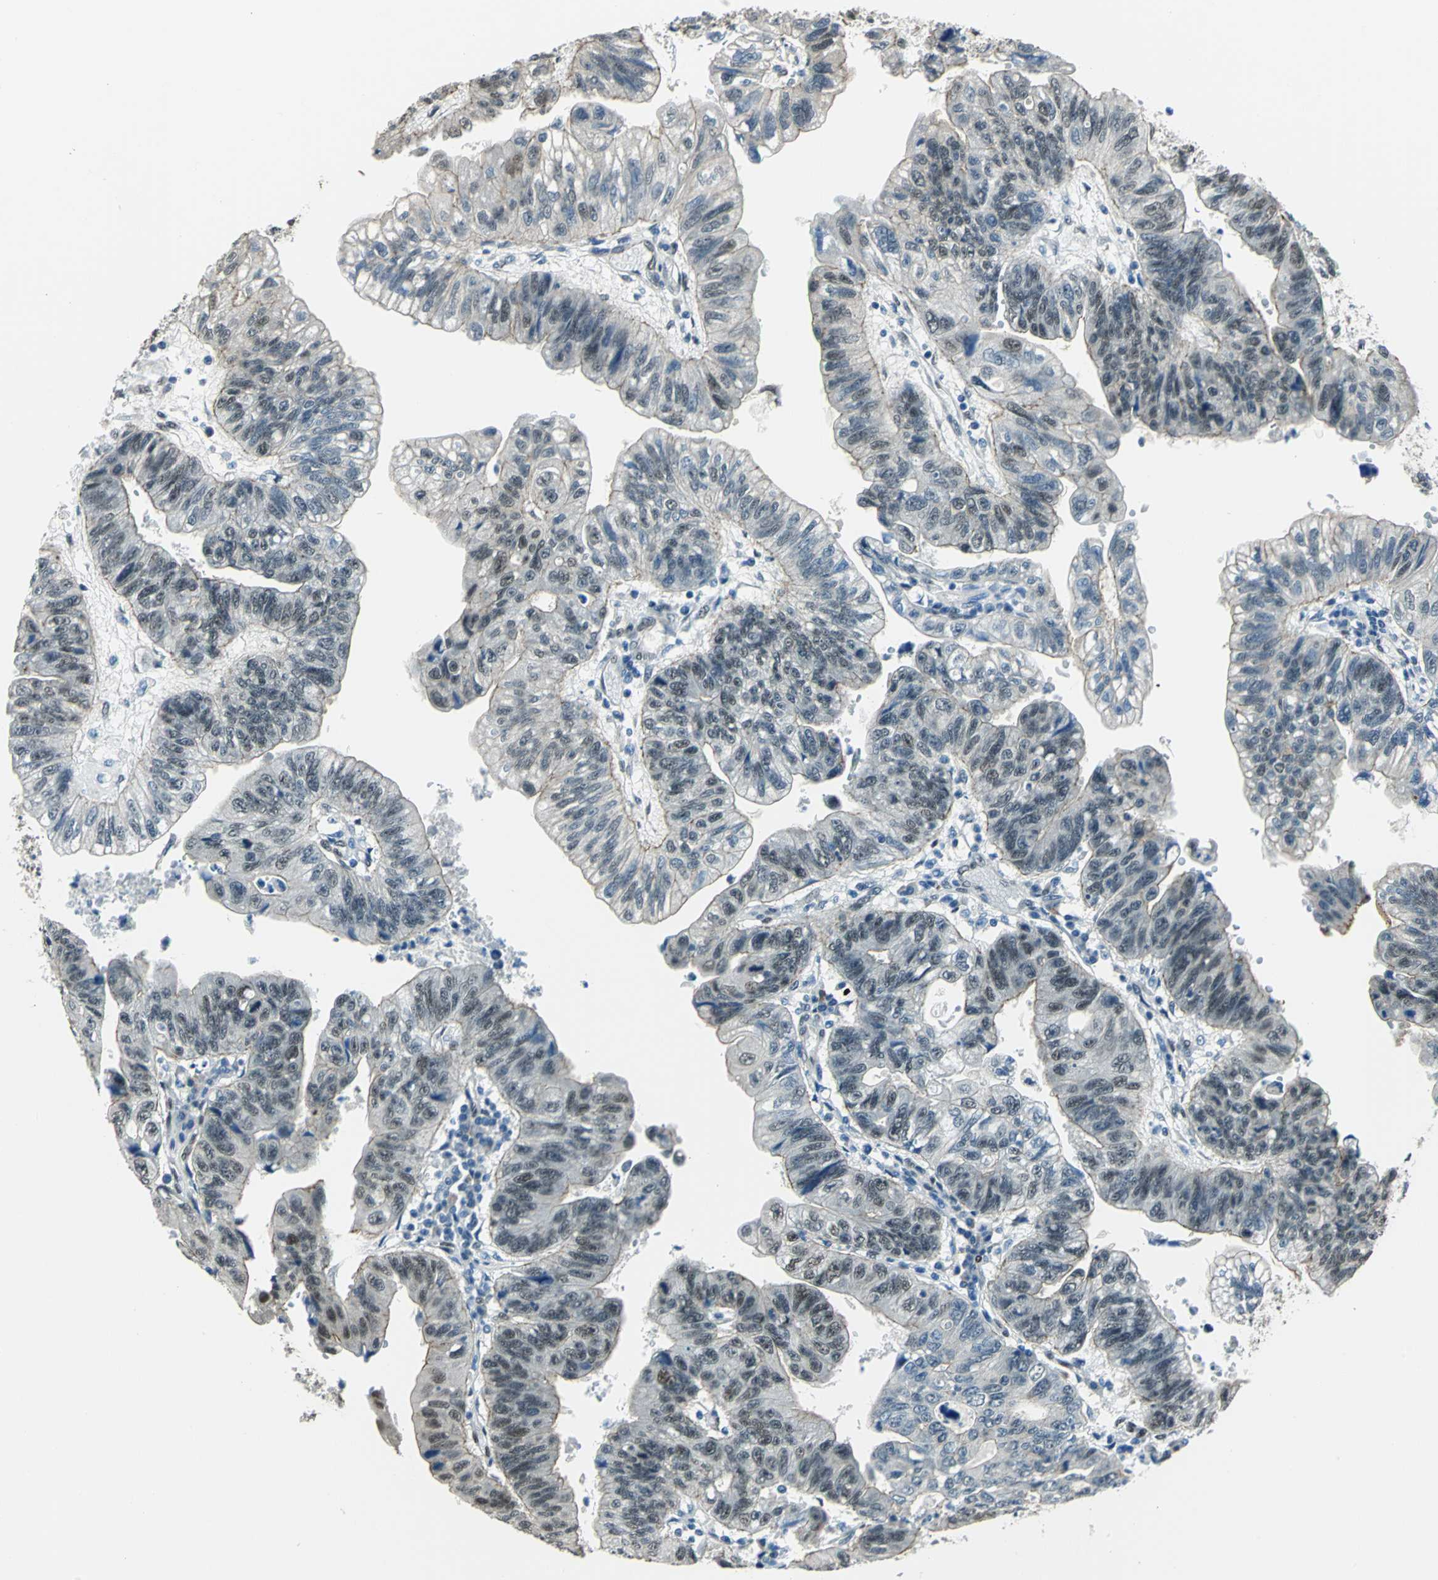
{"staining": {"intensity": "moderate", "quantity": "25%-75%", "location": "nuclear"}, "tissue": "stomach cancer", "cell_type": "Tumor cells", "image_type": "cancer", "snomed": [{"axis": "morphology", "description": "Adenocarcinoma, NOS"}, {"axis": "topography", "description": "Stomach"}], "caption": "An image of stomach cancer stained for a protein exhibits moderate nuclear brown staining in tumor cells.", "gene": "NFIA", "patient": {"sex": "male", "age": 59}}